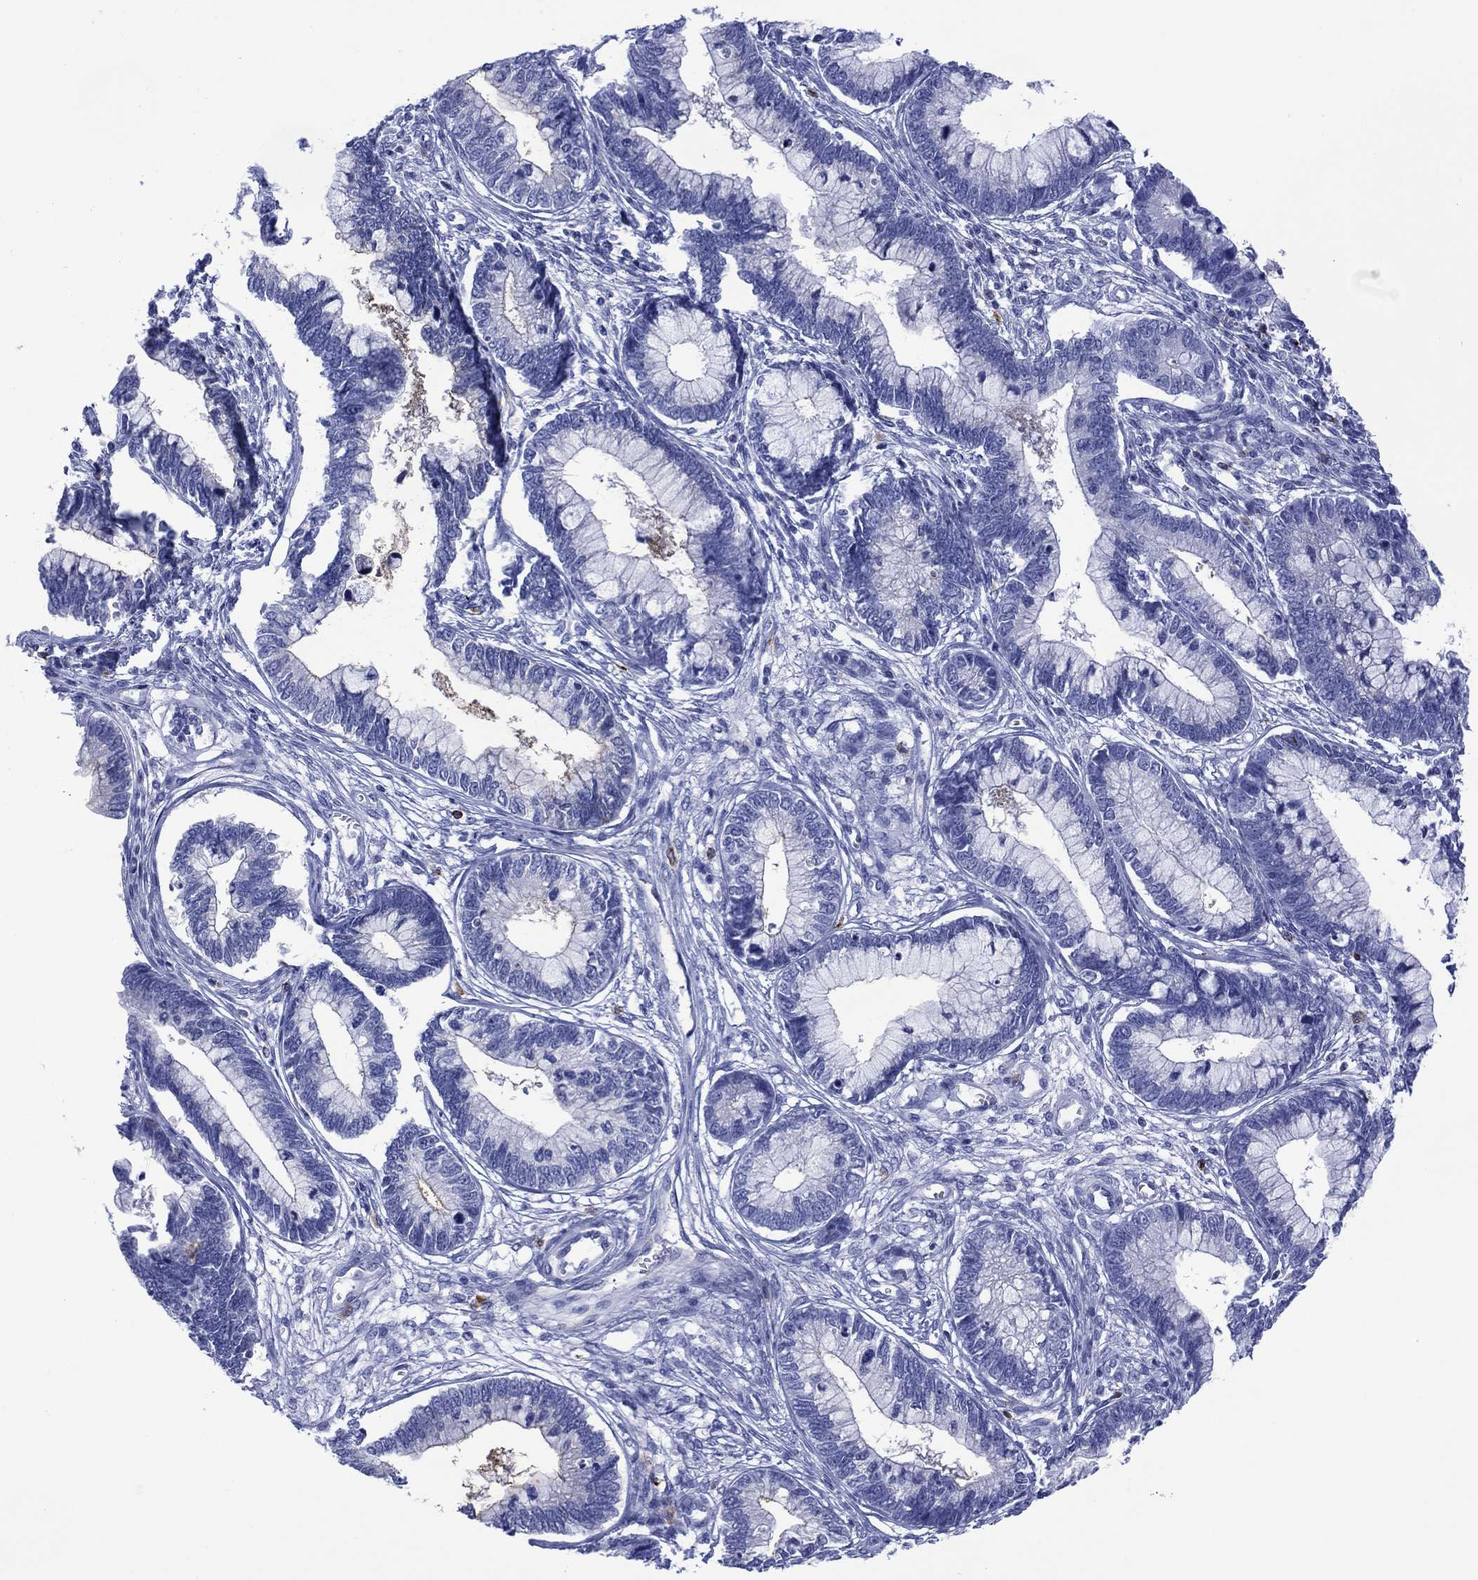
{"staining": {"intensity": "negative", "quantity": "none", "location": "none"}, "tissue": "cervical cancer", "cell_type": "Tumor cells", "image_type": "cancer", "snomed": [{"axis": "morphology", "description": "Adenocarcinoma, NOS"}, {"axis": "topography", "description": "Cervix"}], "caption": "There is no significant positivity in tumor cells of cervical cancer (adenocarcinoma). (DAB IHC with hematoxylin counter stain).", "gene": "DPP4", "patient": {"sex": "female", "age": 44}}